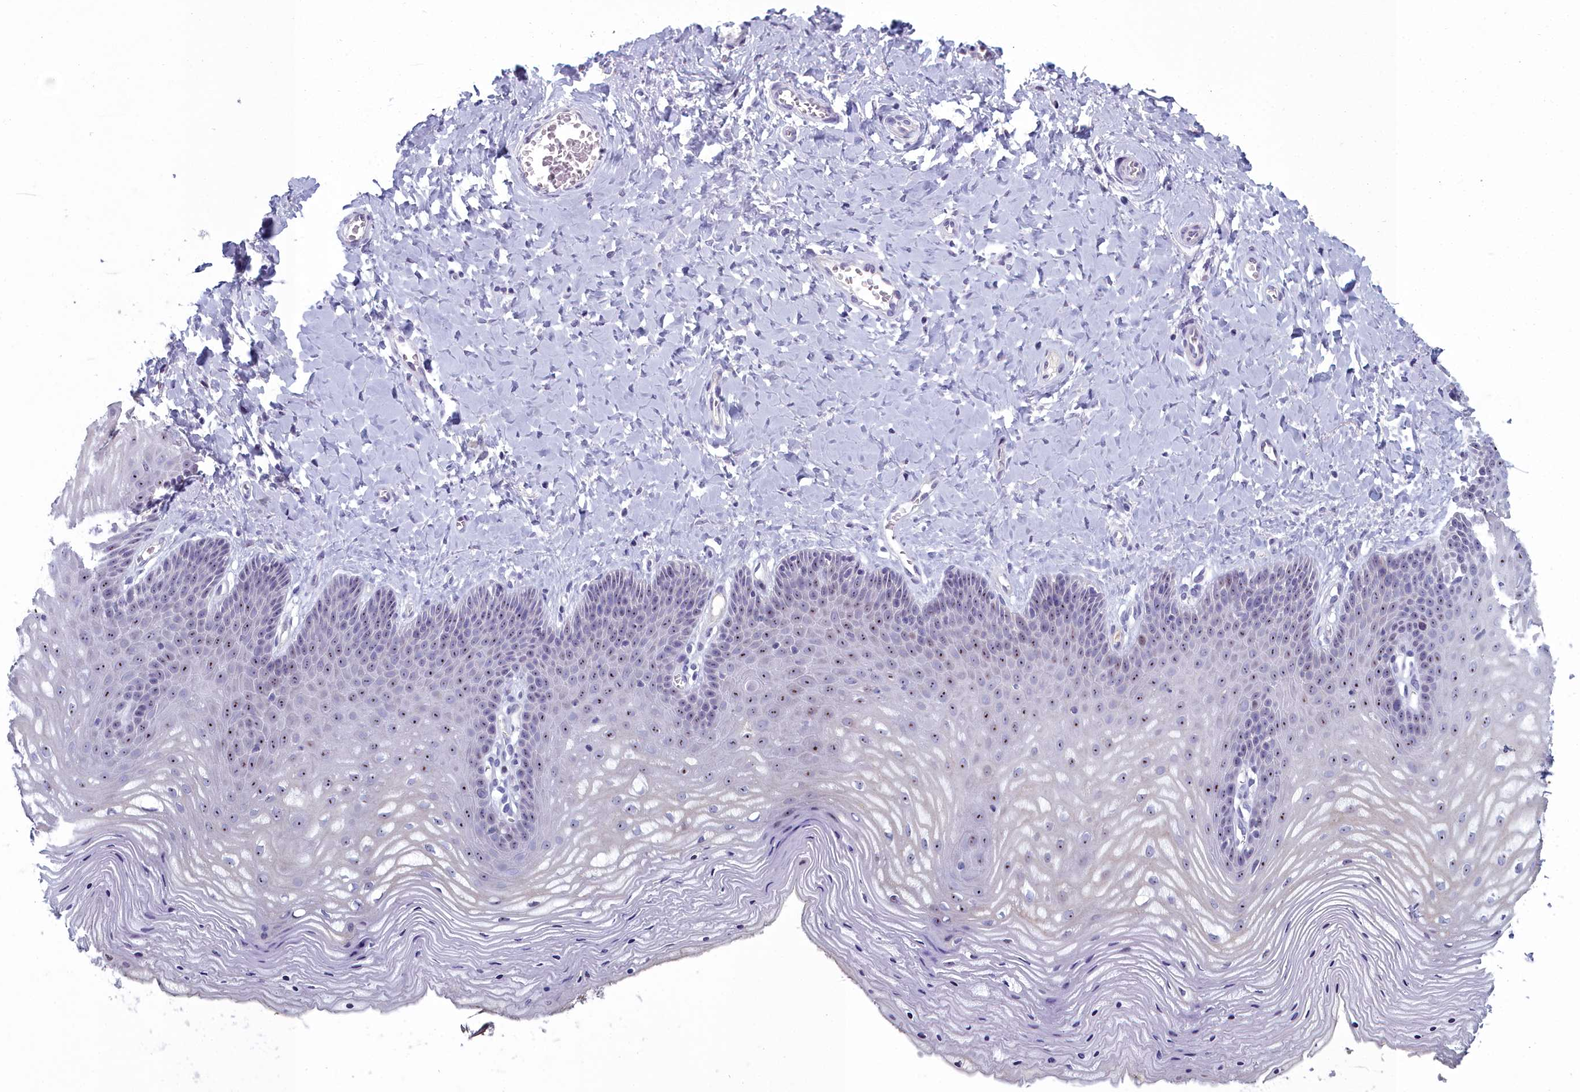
{"staining": {"intensity": "moderate", "quantity": "25%-75%", "location": "nuclear"}, "tissue": "vagina", "cell_type": "Squamous epithelial cells", "image_type": "normal", "snomed": [{"axis": "morphology", "description": "Normal tissue, NOS"}, {"axis": "topography", "description": "Vagina"}], "caption": "Human vagina stained with a protein marker exhibits moderate staining in squamous epithelial cells.", "gene": "INSYN2A", "patient": {"sex": "female", "age": 65}}